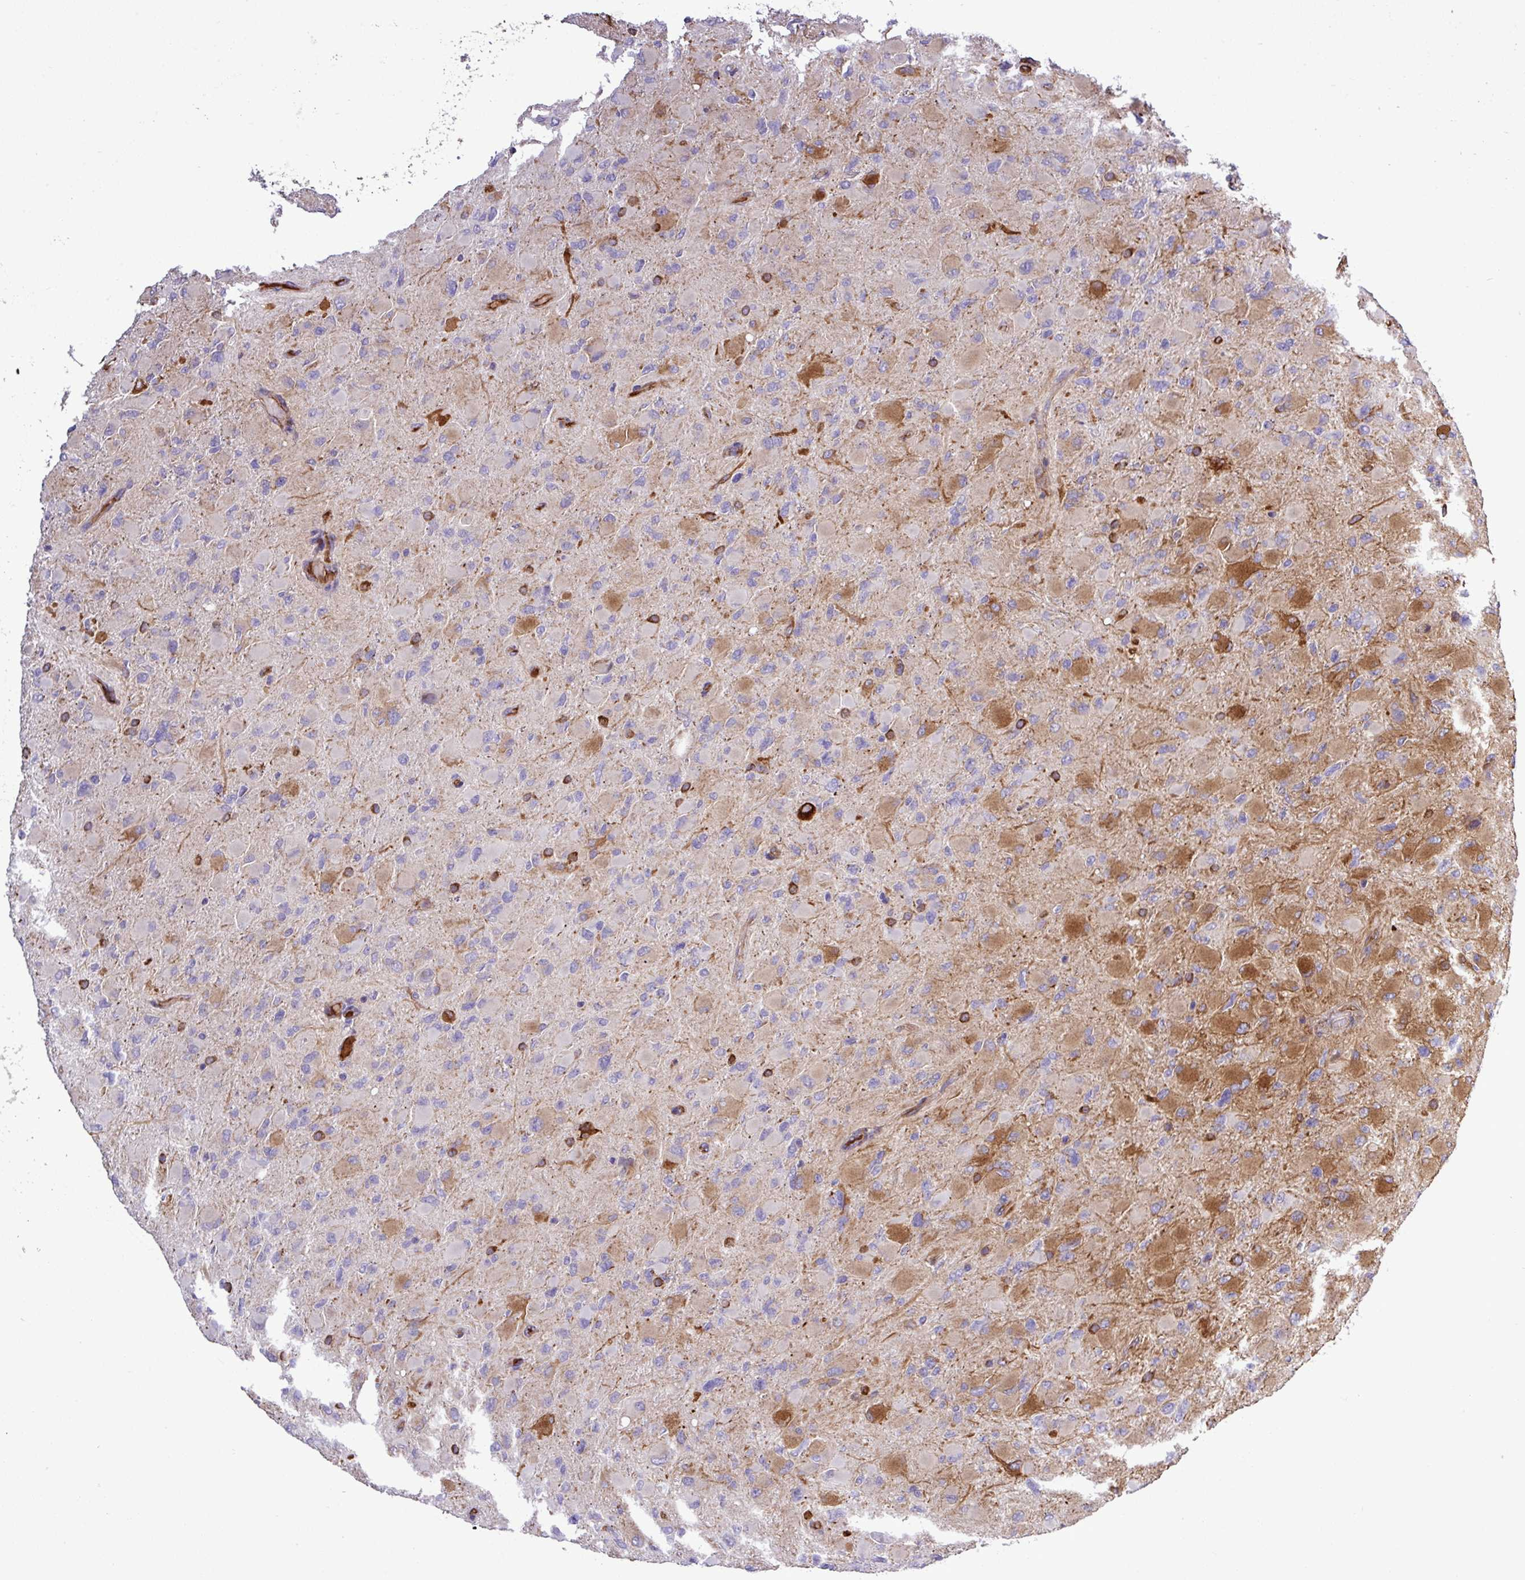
{"staining": {"intensity": "strong", "quantity": "<25%", "location": "cytoplasmic/membranous"}, "tissue": "glioma", "cell_type": "Tumor cells", "image_type": "cancer", "snomed": [{"axis": "morphology", "description": "Glioma, malignant, High grade"}, {"axis": "topography", "description": "Cerebral cortex"}], "caption": "Immunohistochemistry (IHC) staining of glioma, which exhibits medium levels of strong cytoplasmic/membranous staining in about <25% of tumor cells indicating strong cytoplasmic/membranous protein expression. The staining was performed using DAB (3,3'-diaminobenzidine) (brown) for protein detection and nuclei were counterstained in hematoxylin (blue).", "gene": "CWH43", "patient": {"sex": "female", "age": 36}}